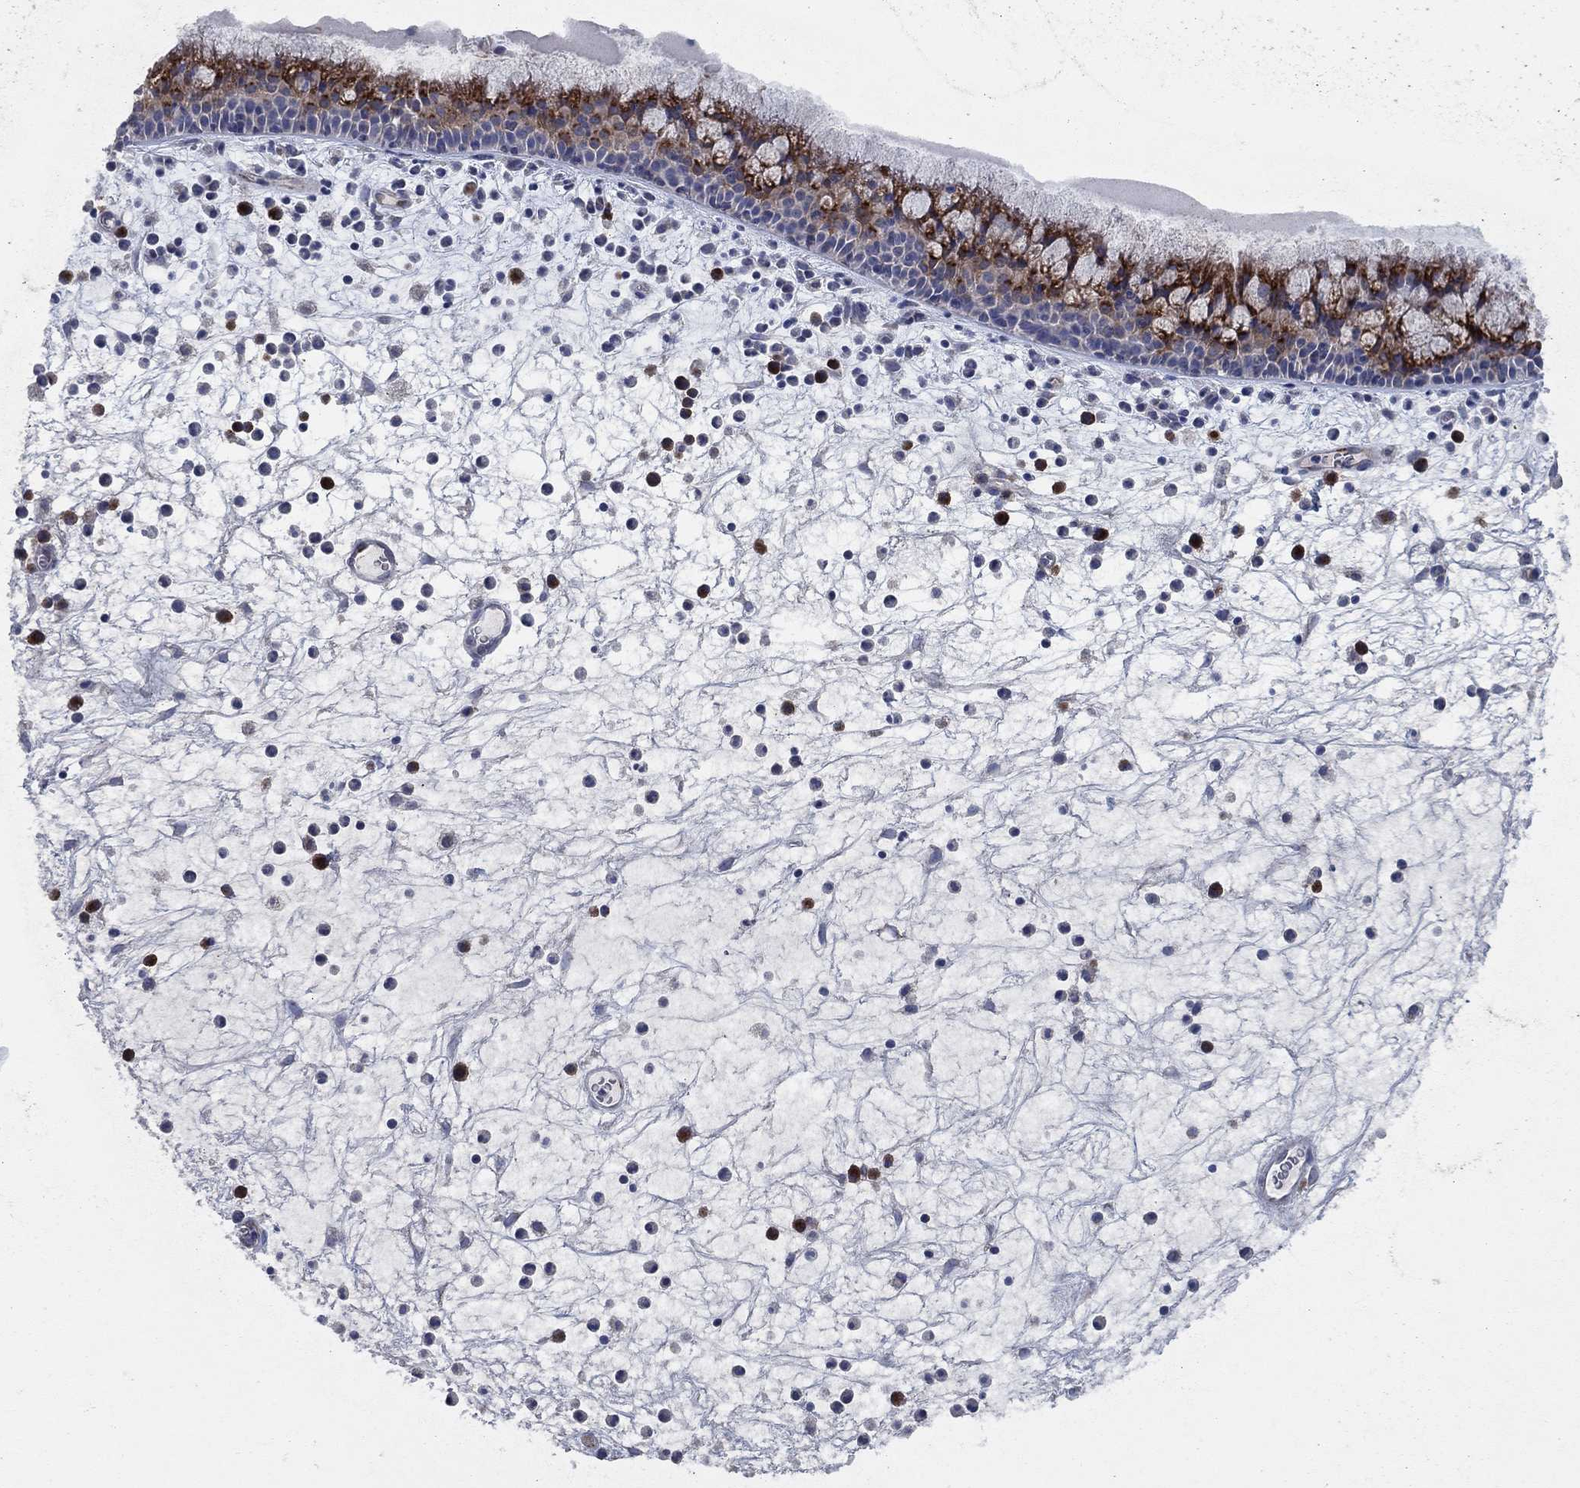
{"staining": {"intensity": "strong", "quantity": "25%-75%", "location": "cytoplasmic/membranous"}, "tissue": "nasopharynx", "cell_type": "Respiratory epithelial cells", "image_type": "normal", "snomed": [{"axis": "morphology", "description": "Normal tissue, NOS"}, {"axis": "topography", "description": "Nasopharynx"}], "caption": "Approximately 25%-75% of respiratory epithelial cells in normal nasopharynx show strong cytoplasmic/membranous protein positivity as visualized by brown immunohistochemical staining.", "gene": "HID1", "patient": {"sex": "female", "age": 73}}